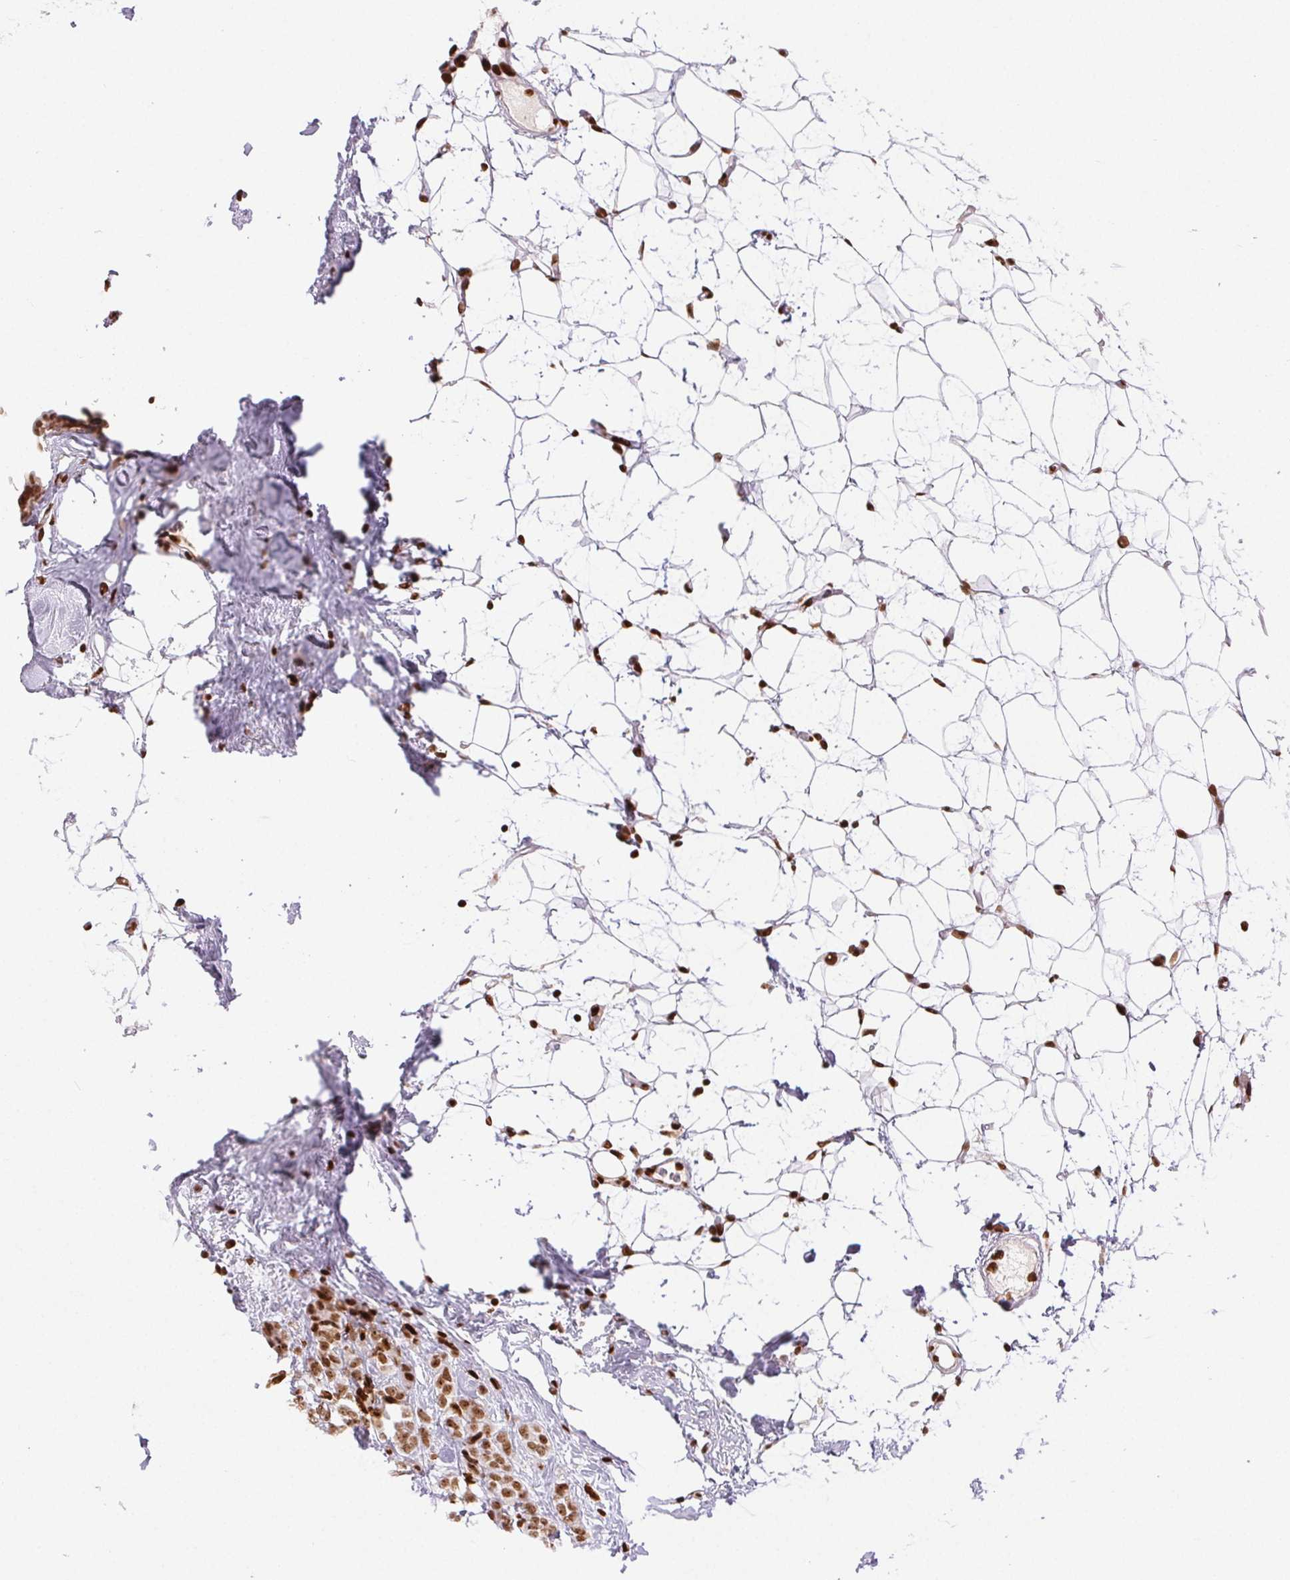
{"staining": {"intensity": "moderate", "quantity": ">75%", "location": "nuclear"}, "tissue": "breast cancer", "cell_type": "Tumor cells", "image_type": "cancer", "snomed": [{"axis": "morphology", "description": "Lobular carcinoma"}, {"axis": "topography", "description": "Breast"}], "caption": "Protein staining of lobular carcinoma (breast) tissue shows moderate nuclear positivity in about >75% of tumor cells. The protein is shown in brown color, while the nuclei are stained blue.", "gene": "ZNF80", "patient": {"sex": "female", "age": 49}}